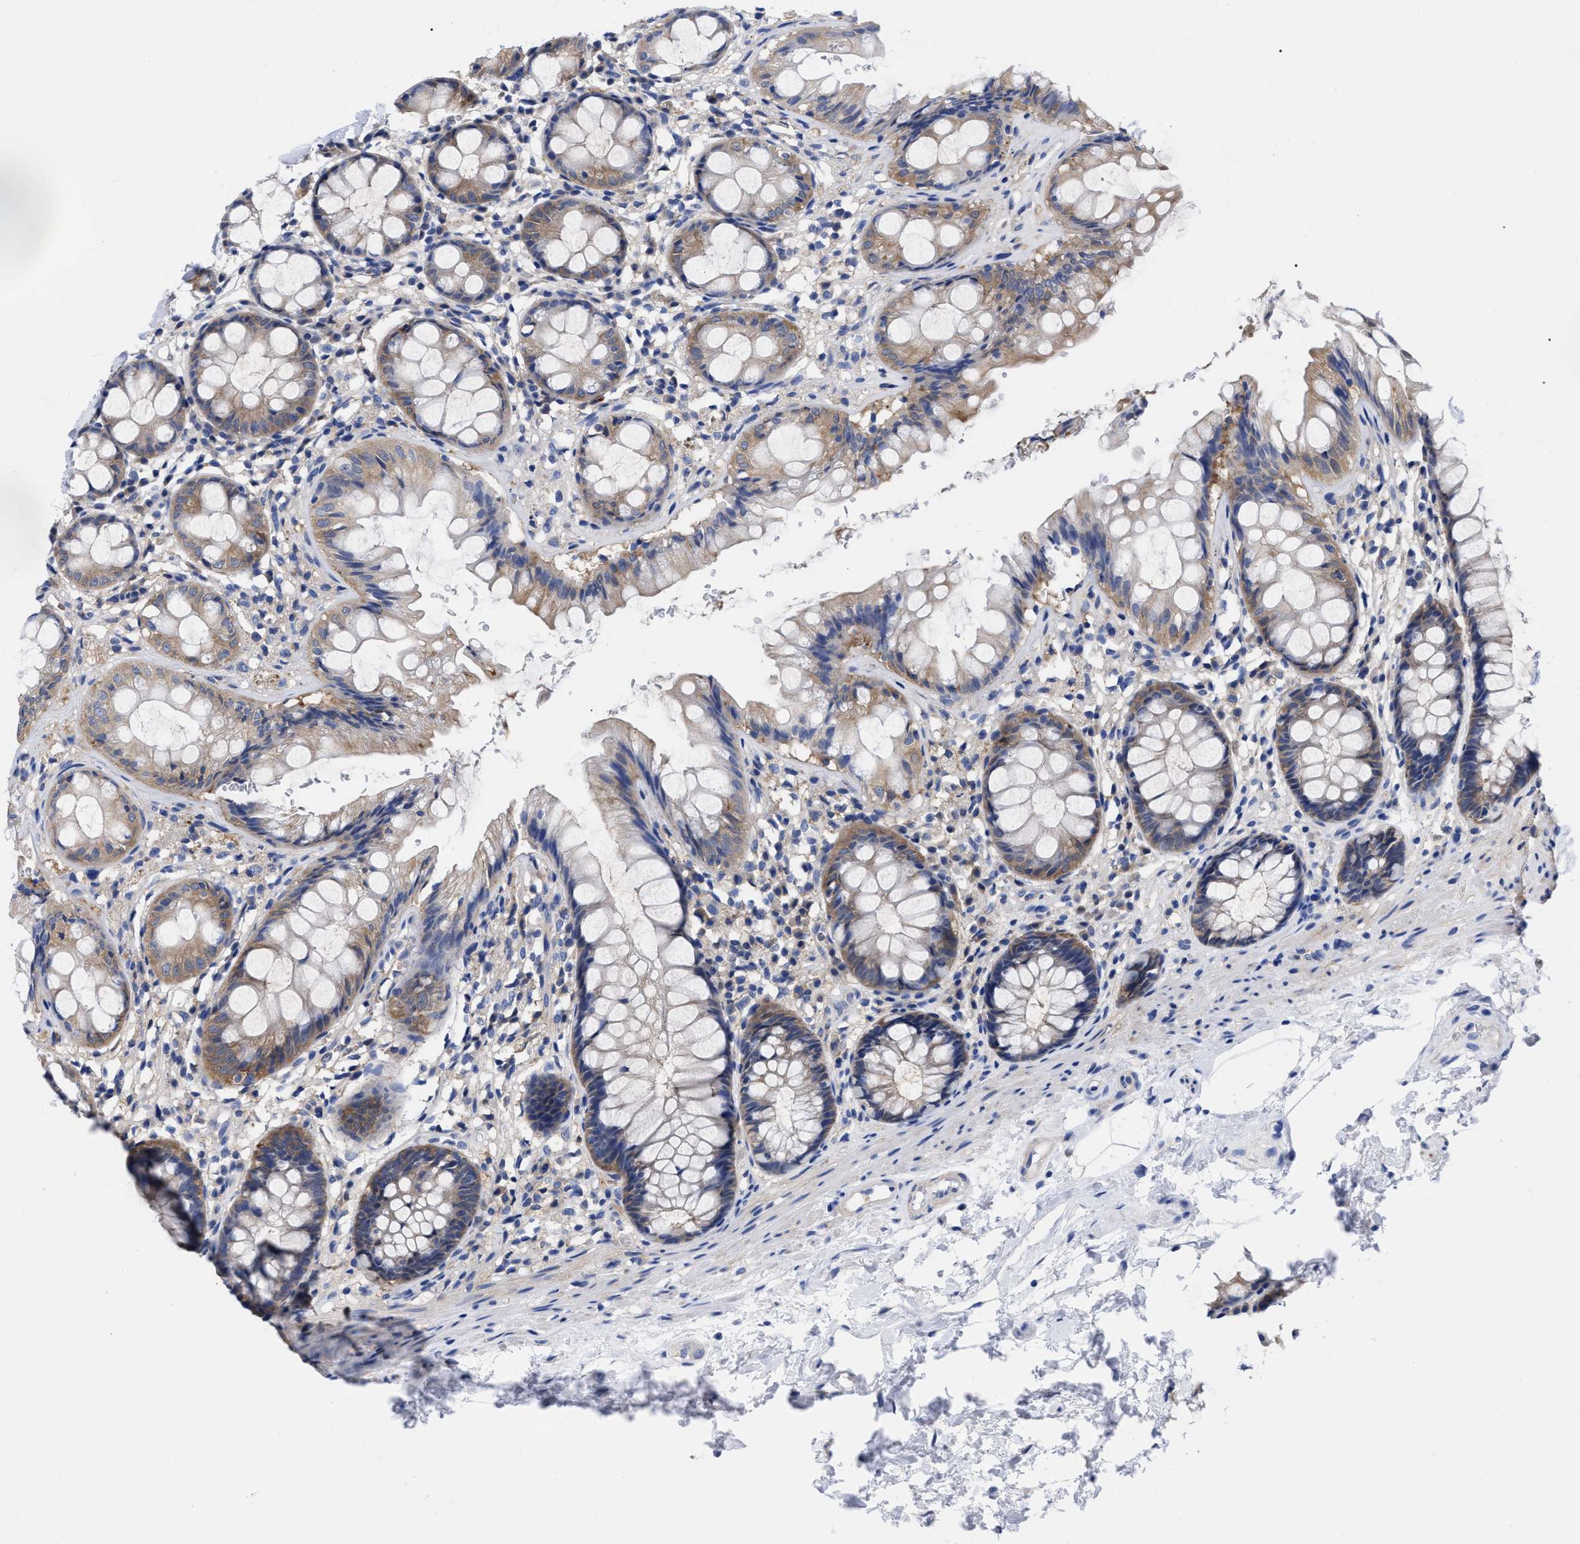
{"staining": {"intensity": "moderate", "quantity": ">75%", "location": "cytoplasmic/membranous"}, "tissue": "rectum", "cell_type": "Glandular cells", "image_type": "normal", "snomed": [{"axis": "morphology", "description": "Normal tissue, NOS"}, {"axis": "topography", "description": "Rectum"}], "caption": "Human rectum stained with a brown dye displays moderate cytoplasmic/membranous positive expression in approximately >75% of glandular cells.", "gene": "RBKS", "patient": {"sex": "male", "age": 64}}